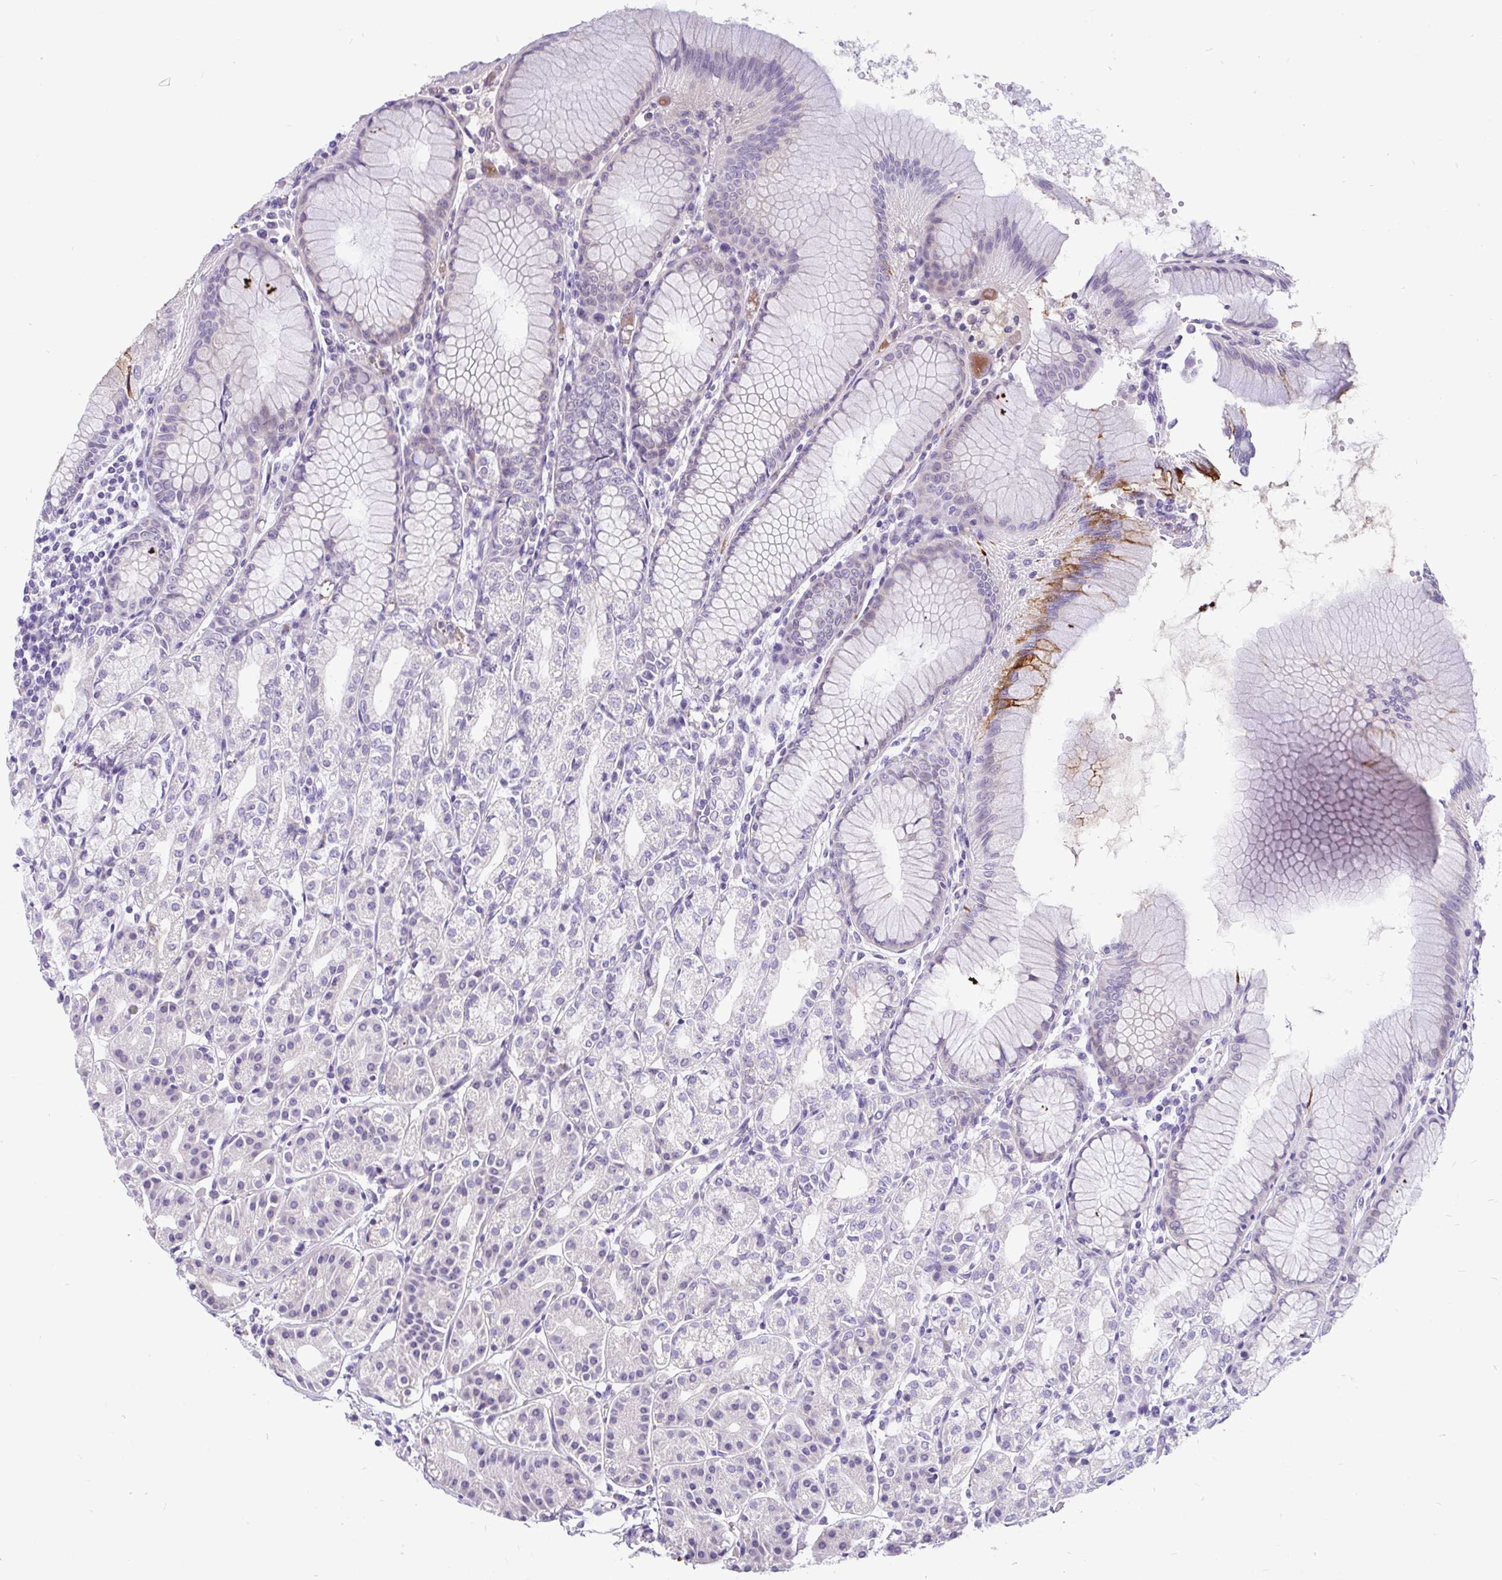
{"staining": {"intensity": "moderate", "quantity": "<25%", "location": "cytoplasmic/membranous"}, "tissue": "stomach", "cell_type": "Glandular cells", "image_type": "normal", "snomed": [{"axis": "morphology", "description": "Normal tissue, NOS"}, {"axis": "topography", "description": "Stomach"}], "caption": "Moderate cytoplasmic/membranous staining is present in about <25% of glandular cells in benign stomach. (IHC, brightfield microscopy, high magnification).", "gene": "KIAA2013", "patient": {"sex": "female", "age": 57}}